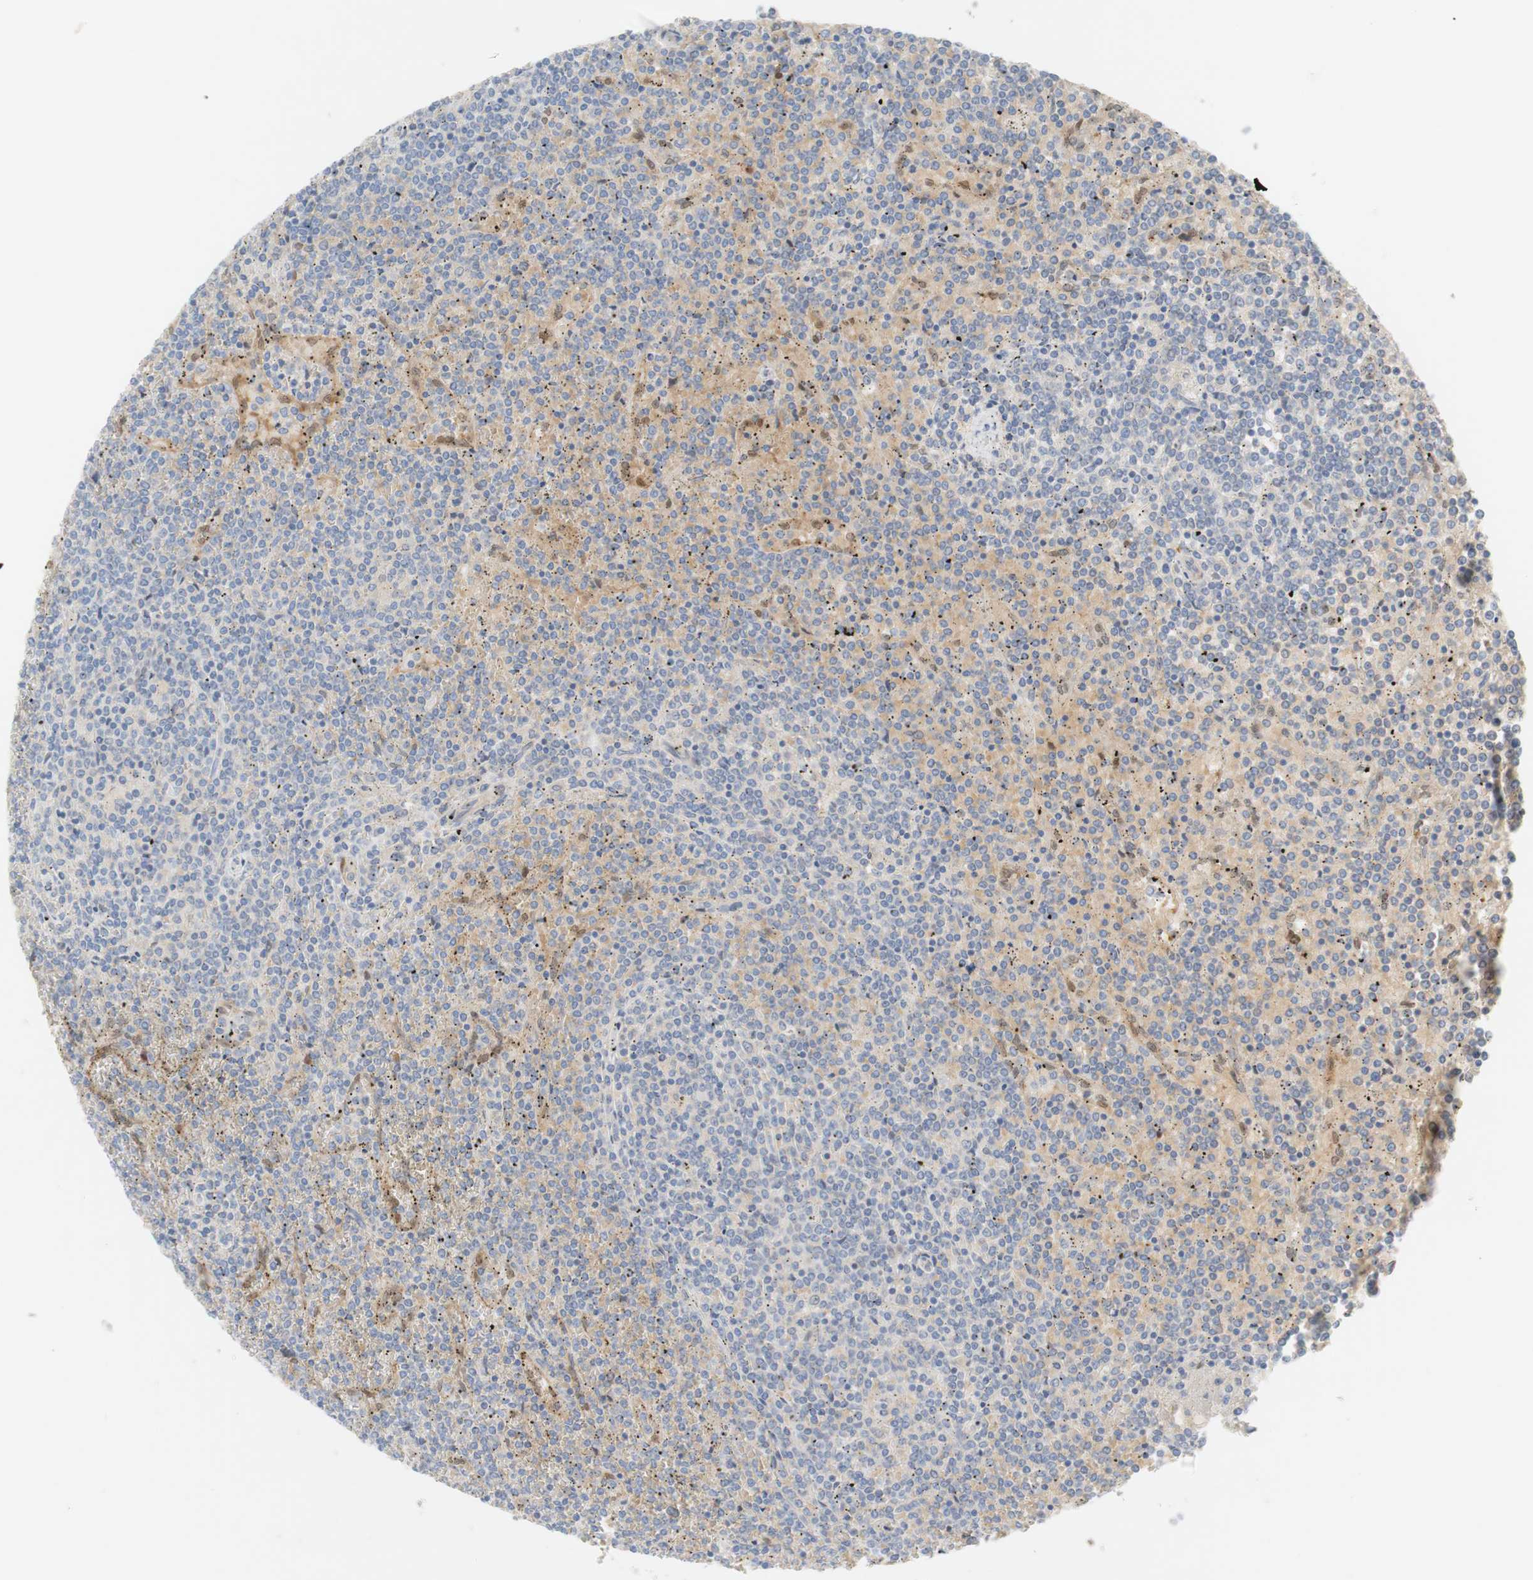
{"staining": {"intensity": "negative", "quantity": "none", "location": "none"}, "tissue": "lymphoma", "cell_type": "Tumor cells", "image_type": "cancer", "snomed": [{"axis": "morphology", "description": "Malignant lymphoma, non-Hodgkin's type, Low grade"}, {"axis": "topography", "description": "Spleen"}], "caption": "This is a micrograph of immunohistochemistry (IHC) staining of low-grade malignant lymphoma, non-Hodgkin's type, which shows no expression in tumor cells.", "gene": "SELENBP1", "patient": {"sex": "female", "age": 19}}